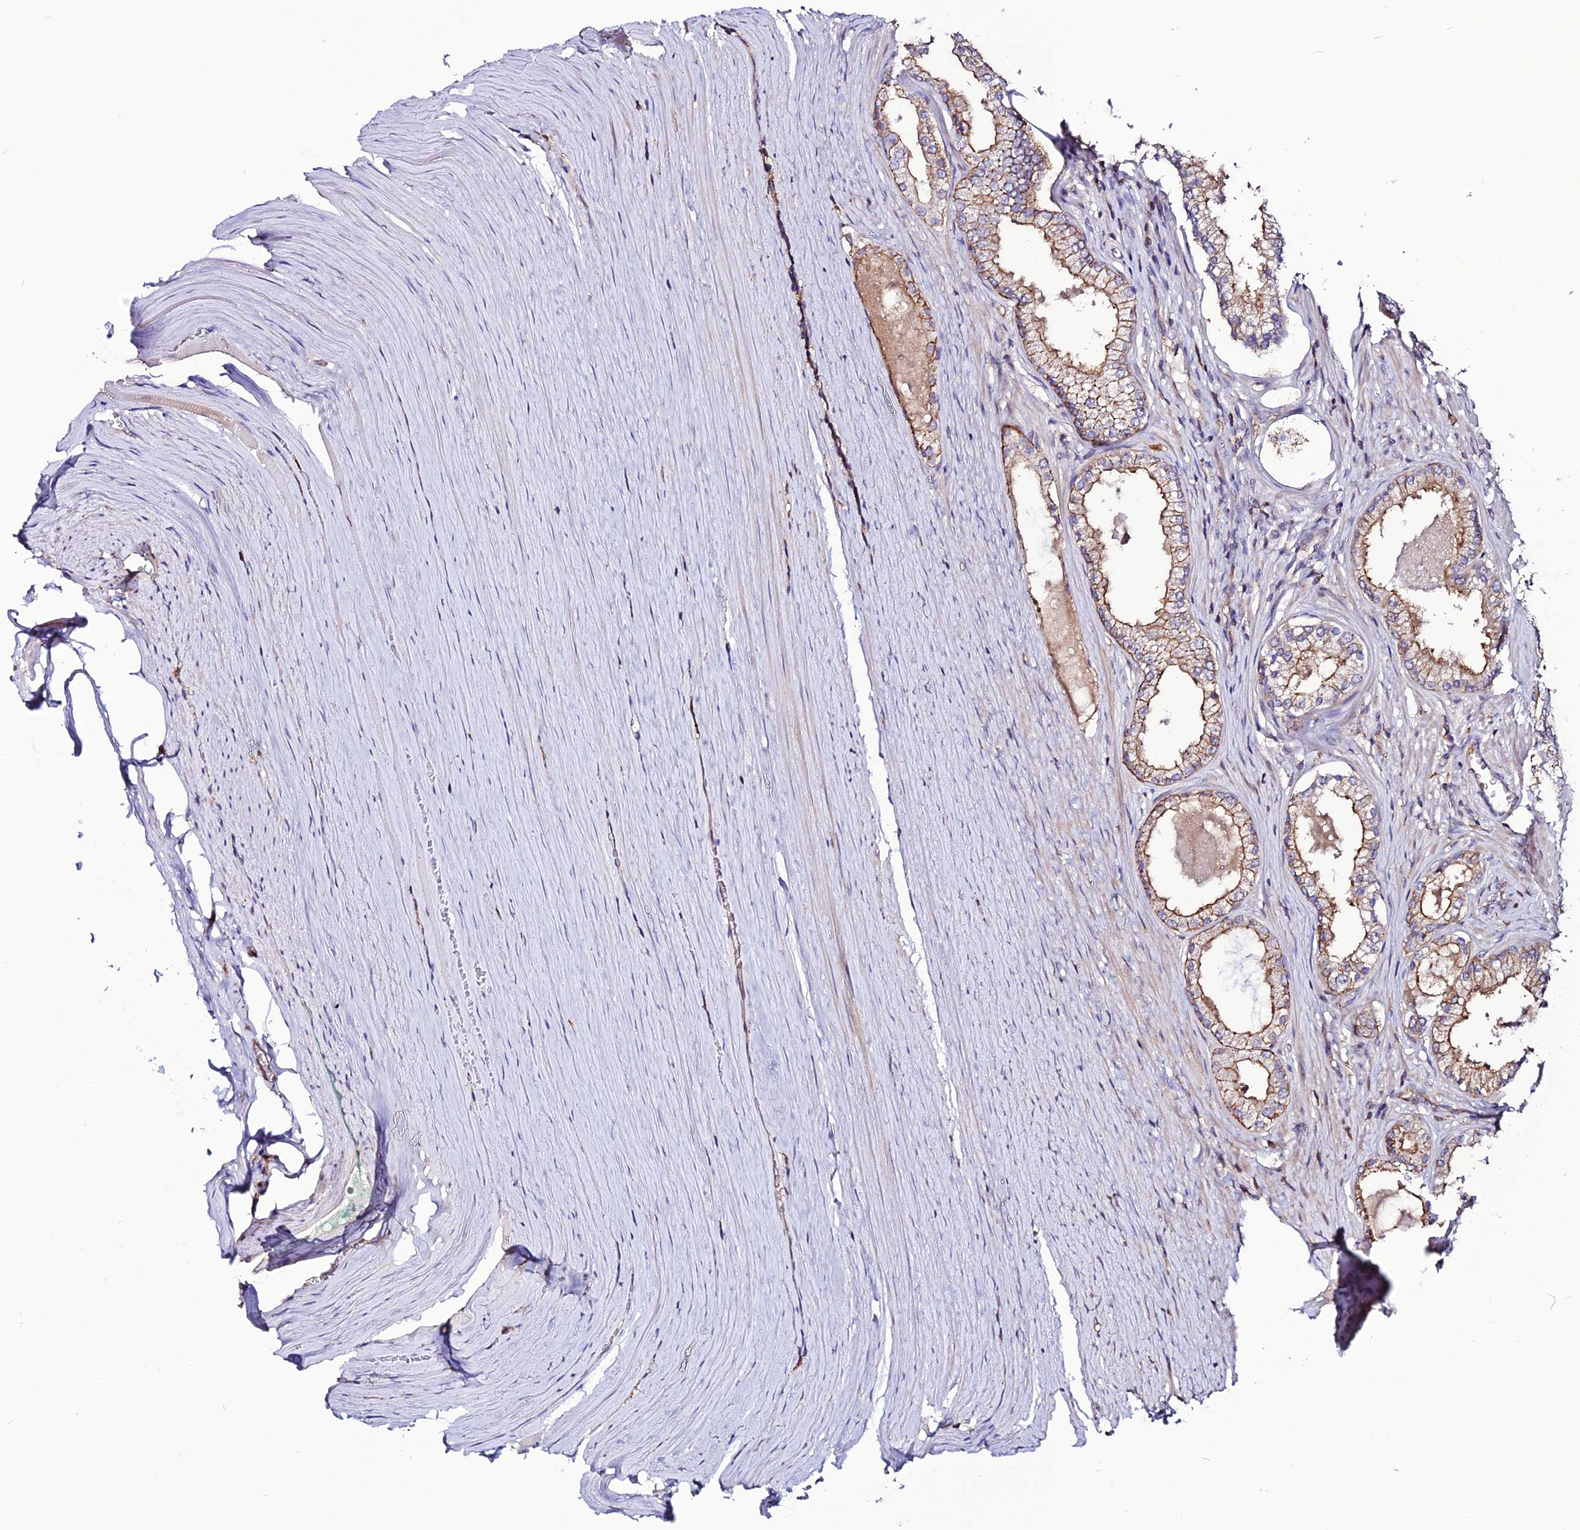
{"staining": {"intensity": "moderate", "quantity": "25%-75%", "location": "cytoplasmic/membranous"}, "tissue": "prostate cancer", "cell_type": "Tumor cells", "image_type": "cancer", "snomed": [{"axis": "morphology", "description": "Adenocarcinoma, High grade"}, {"axis": "topography", "description": "Prostate"}], "caption": "Prostate cancer (adenocarcinoma (high-grade)) stained for a protein (brown) displays moderate cytoplasmic/membranous positive staining in approximately 25%-75% of tumor cells.", "gene": "USP17L15", "patient": {"sex": "male", "age": 68}}